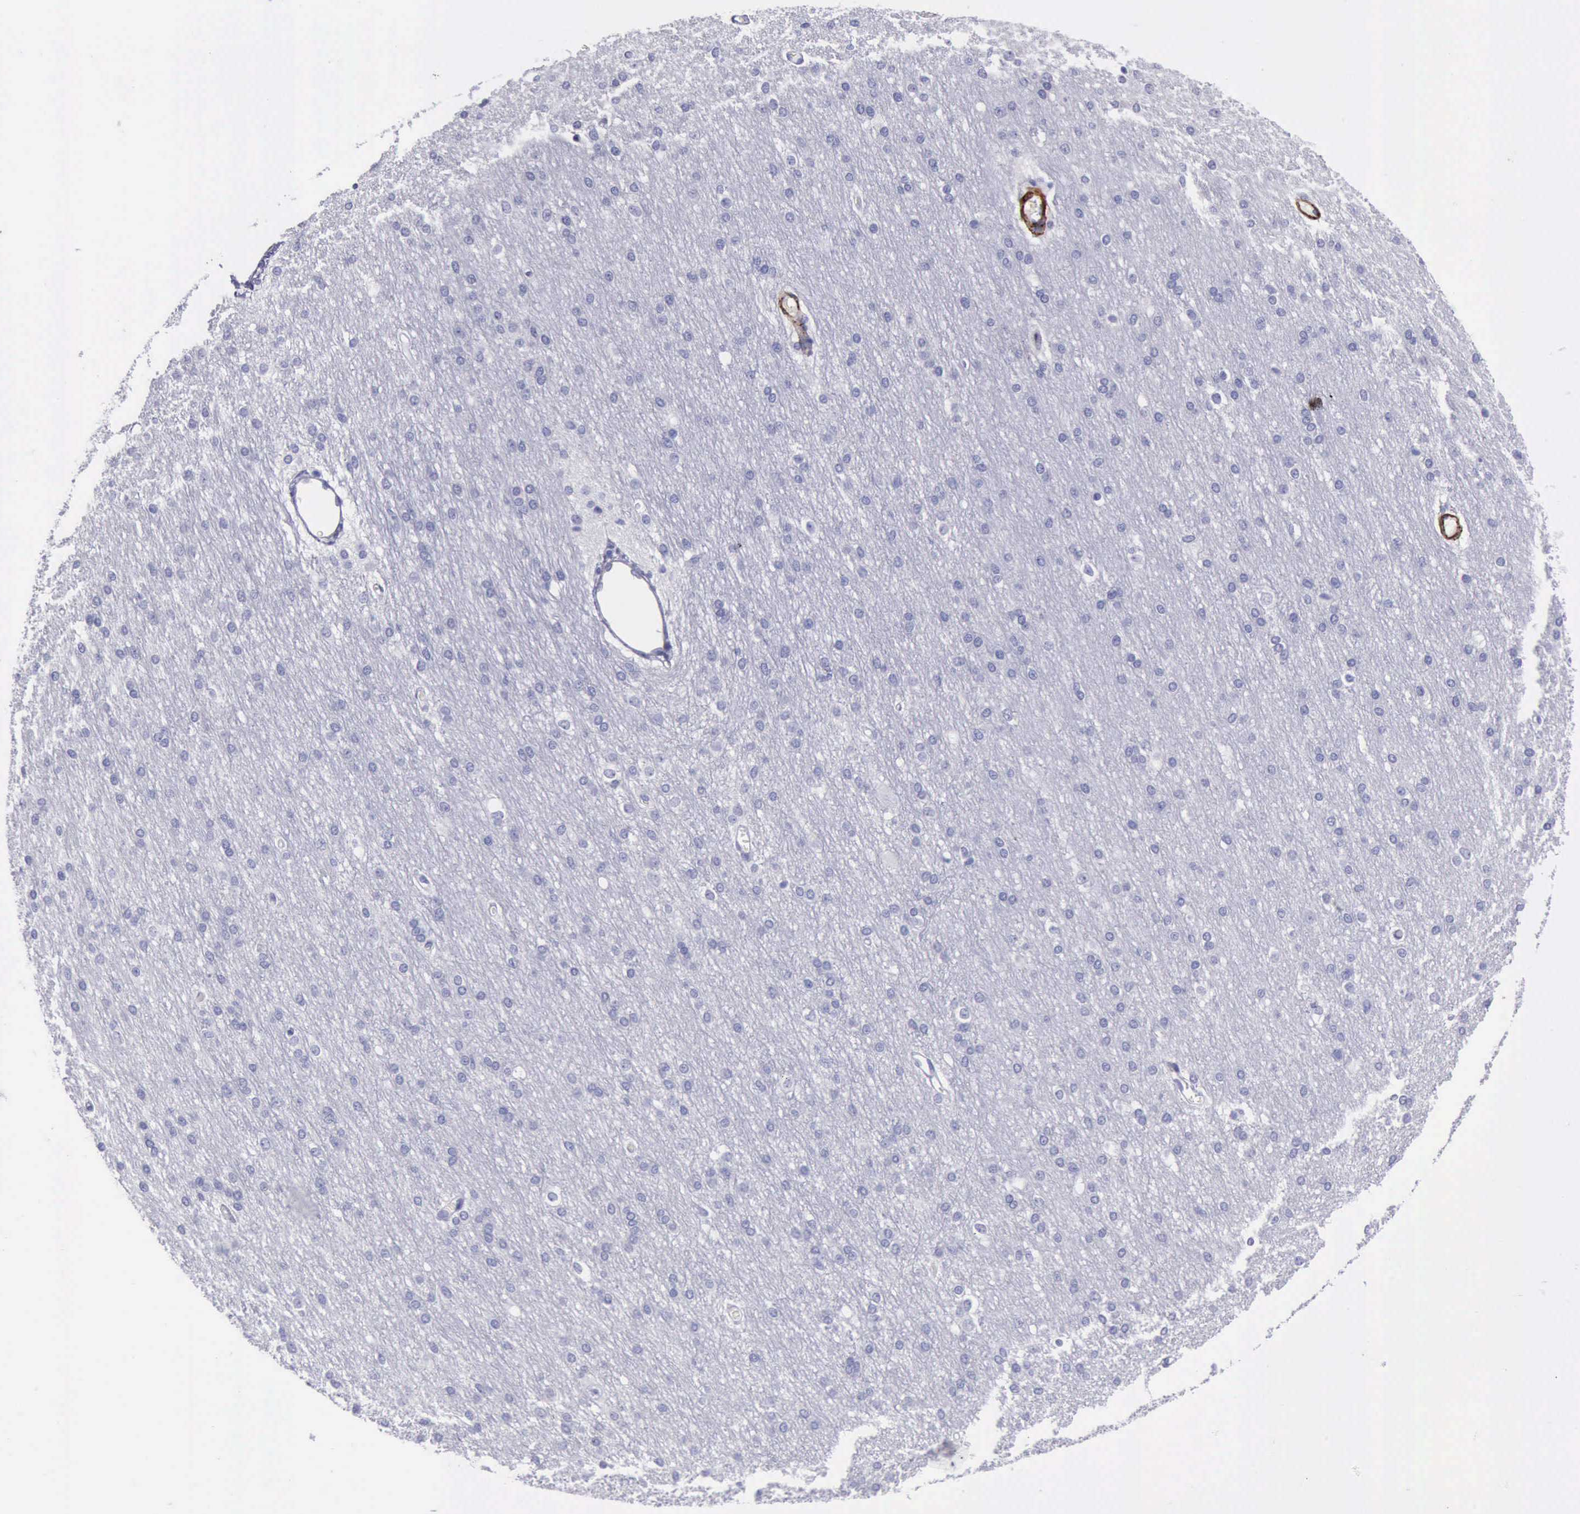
{"staining": {"intensity": "negative", "quantity": "none", "location": "none"}, "tissue": "cerebral cortex", "cell_type": "Endothelial cells", "image_type": "normal", "snomed": [{"axis": "morphology", "description": "Normal tissue, NOS"}, {"axis": "morphology", "description": "Inflammation, NOS"}, {"axis": "topography", "description": "Cerebral cortex"}], "caption": "This is an immunohistochemistry (IHC) histopathology image of benign cerebral cortex. There is no positivity in endothelial cells.", "gene": "AOC3", "patient": {"sex": "male", "age": 6}}